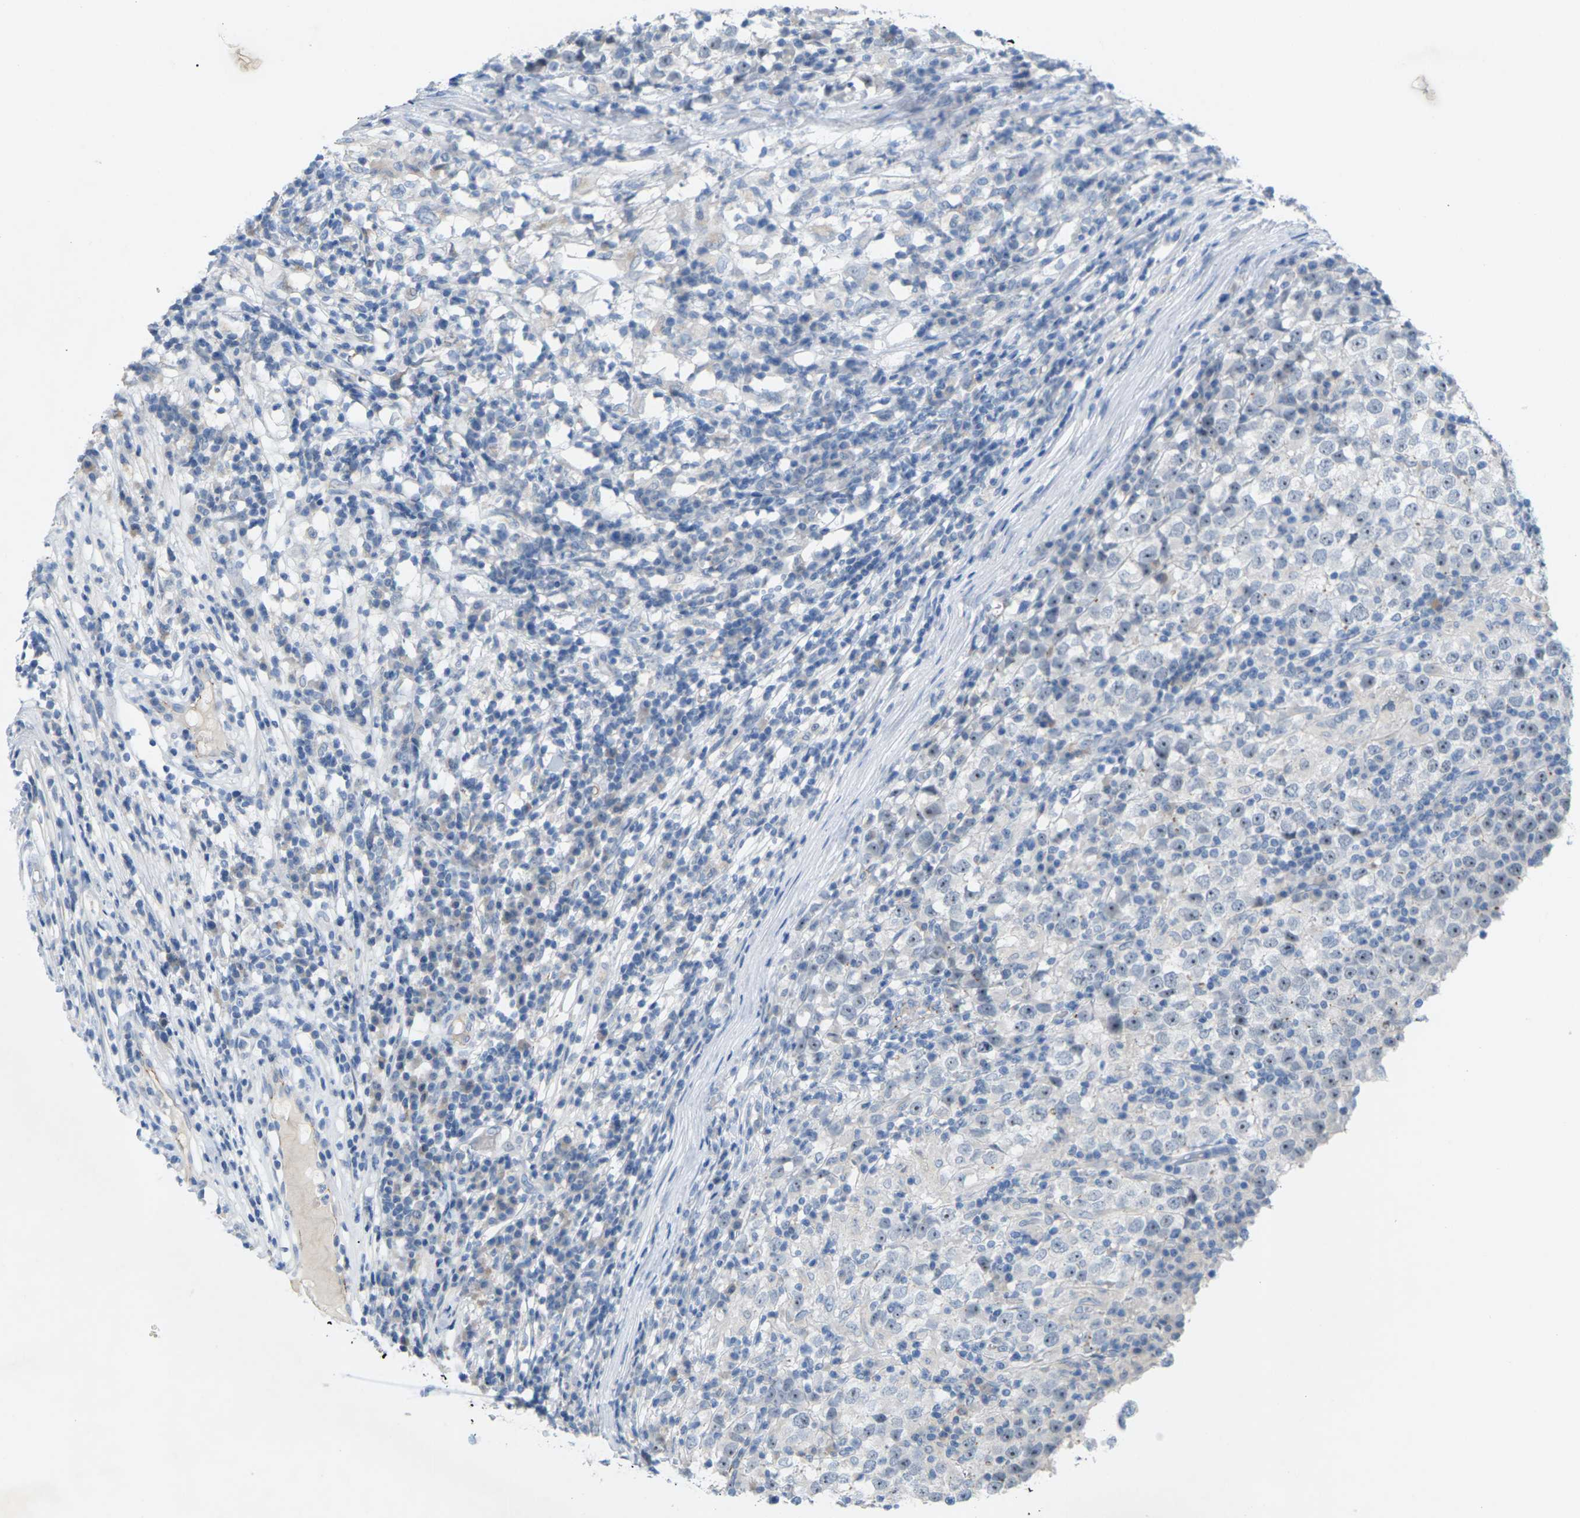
{"staining": {"intensity": "negative", "quantity": "none", "location": "none"}, "tissue": "testis cancer", "cell_type": "Tumor cells", "image_type": "cancer", "snomed": [{"axis": "morphology", "description": "Seminoma, NOS"}, {"axis": "topography", "description": "Testis"}], "caption": "Immunohistochemical staining of human testis seminoma reveals no significant expression in tumor cells.", "gene": "CLDN3", "patient": {"sex": "male", "age": 65}}